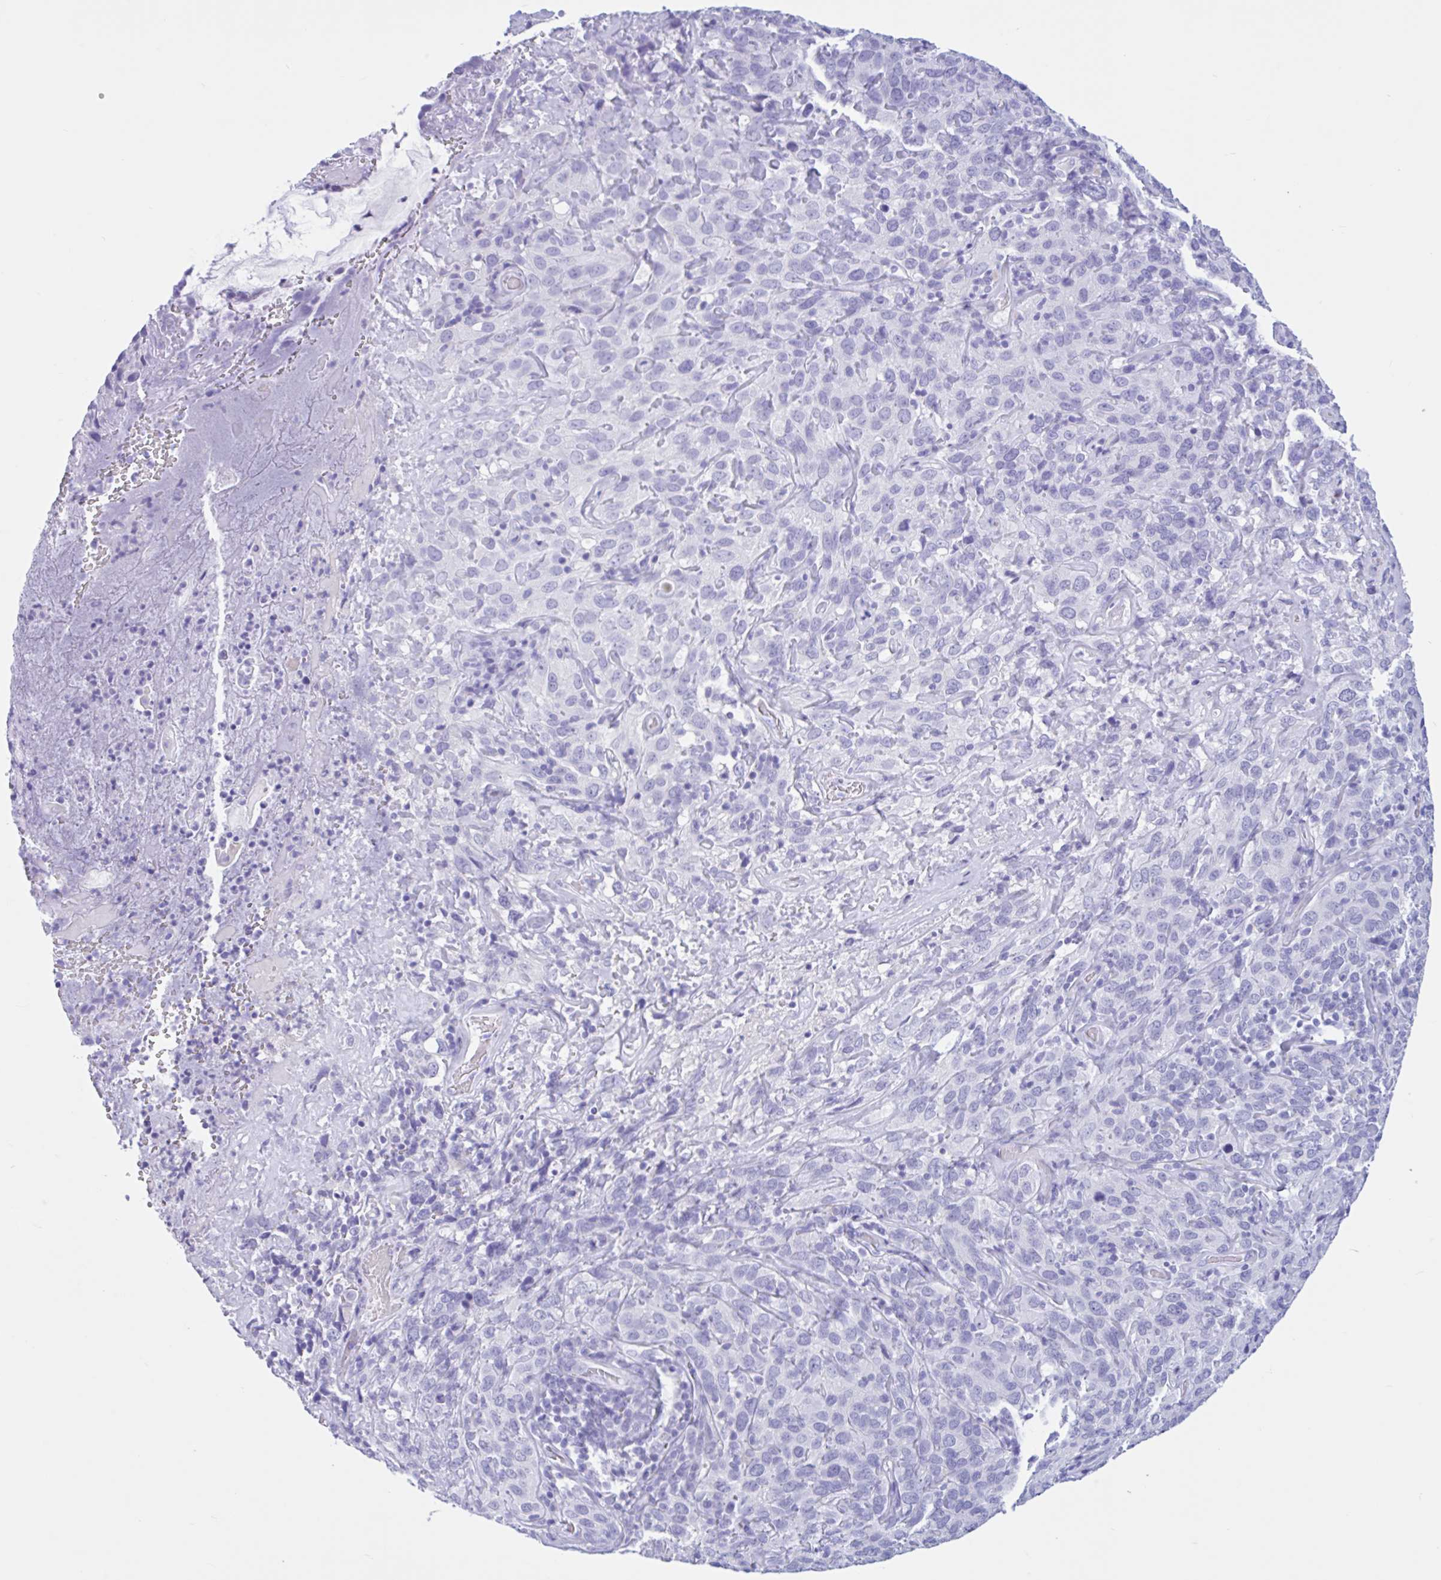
{"staining": {"intensity": "negative", "quantity": "none", "location": "none"}, "tissue": "cervical cancer", "cell_type": "Tumor cells", "image_type": "cancer", "snomed": [{"axis": "morphology", "description": "Squamous cell carcinoma, NOS"}, {"axis": "topography", "description": "Cervix"}], "caption": "Immunohistochemical staining of human squamous cell carcinoma (cervical) displays no significant positivity in tumor cells.", "gene": "OR4N4", "patient": {"sex": "female", "age": 51}}